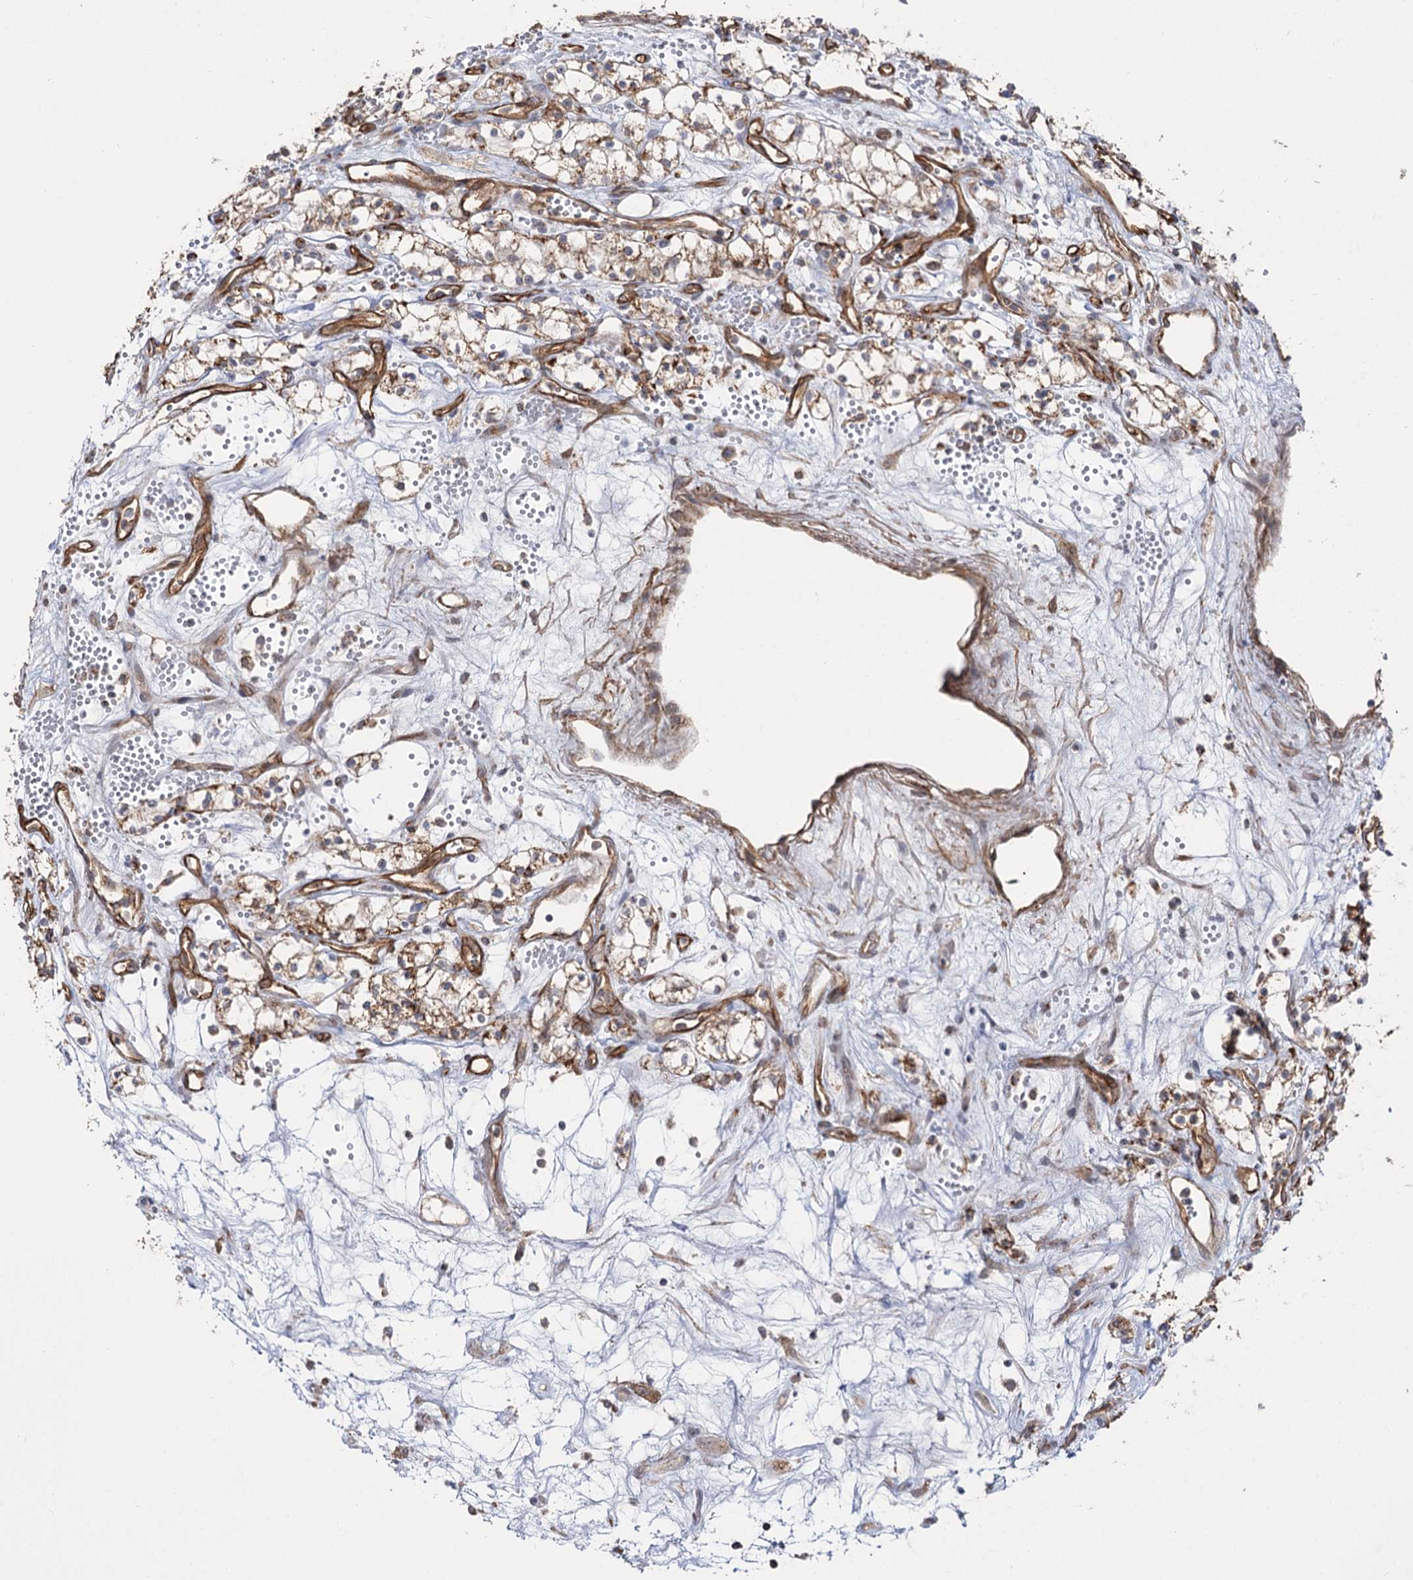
{"staining": {"intensity": "weak", "quantity": "25%-75%", "location": "cytoplasmic/membranous"}, "tissue": "renal cancer", "cell_type": "Tumor cells", "image_type": "cancer", "snomed": [{"axis": "morphology", "description": "Adenocarcinoma, NOS"}, {"axis": "topography", "description": "Kidney"}], "caption": "Protein expression analysis of adenocarcinoma (renal) demonstrates weak cytoplasmic/membranous staining in about 25%-75% of tumor cells.", "gene": "CBR4", "patient": {"sex": "male", "age": 59}}